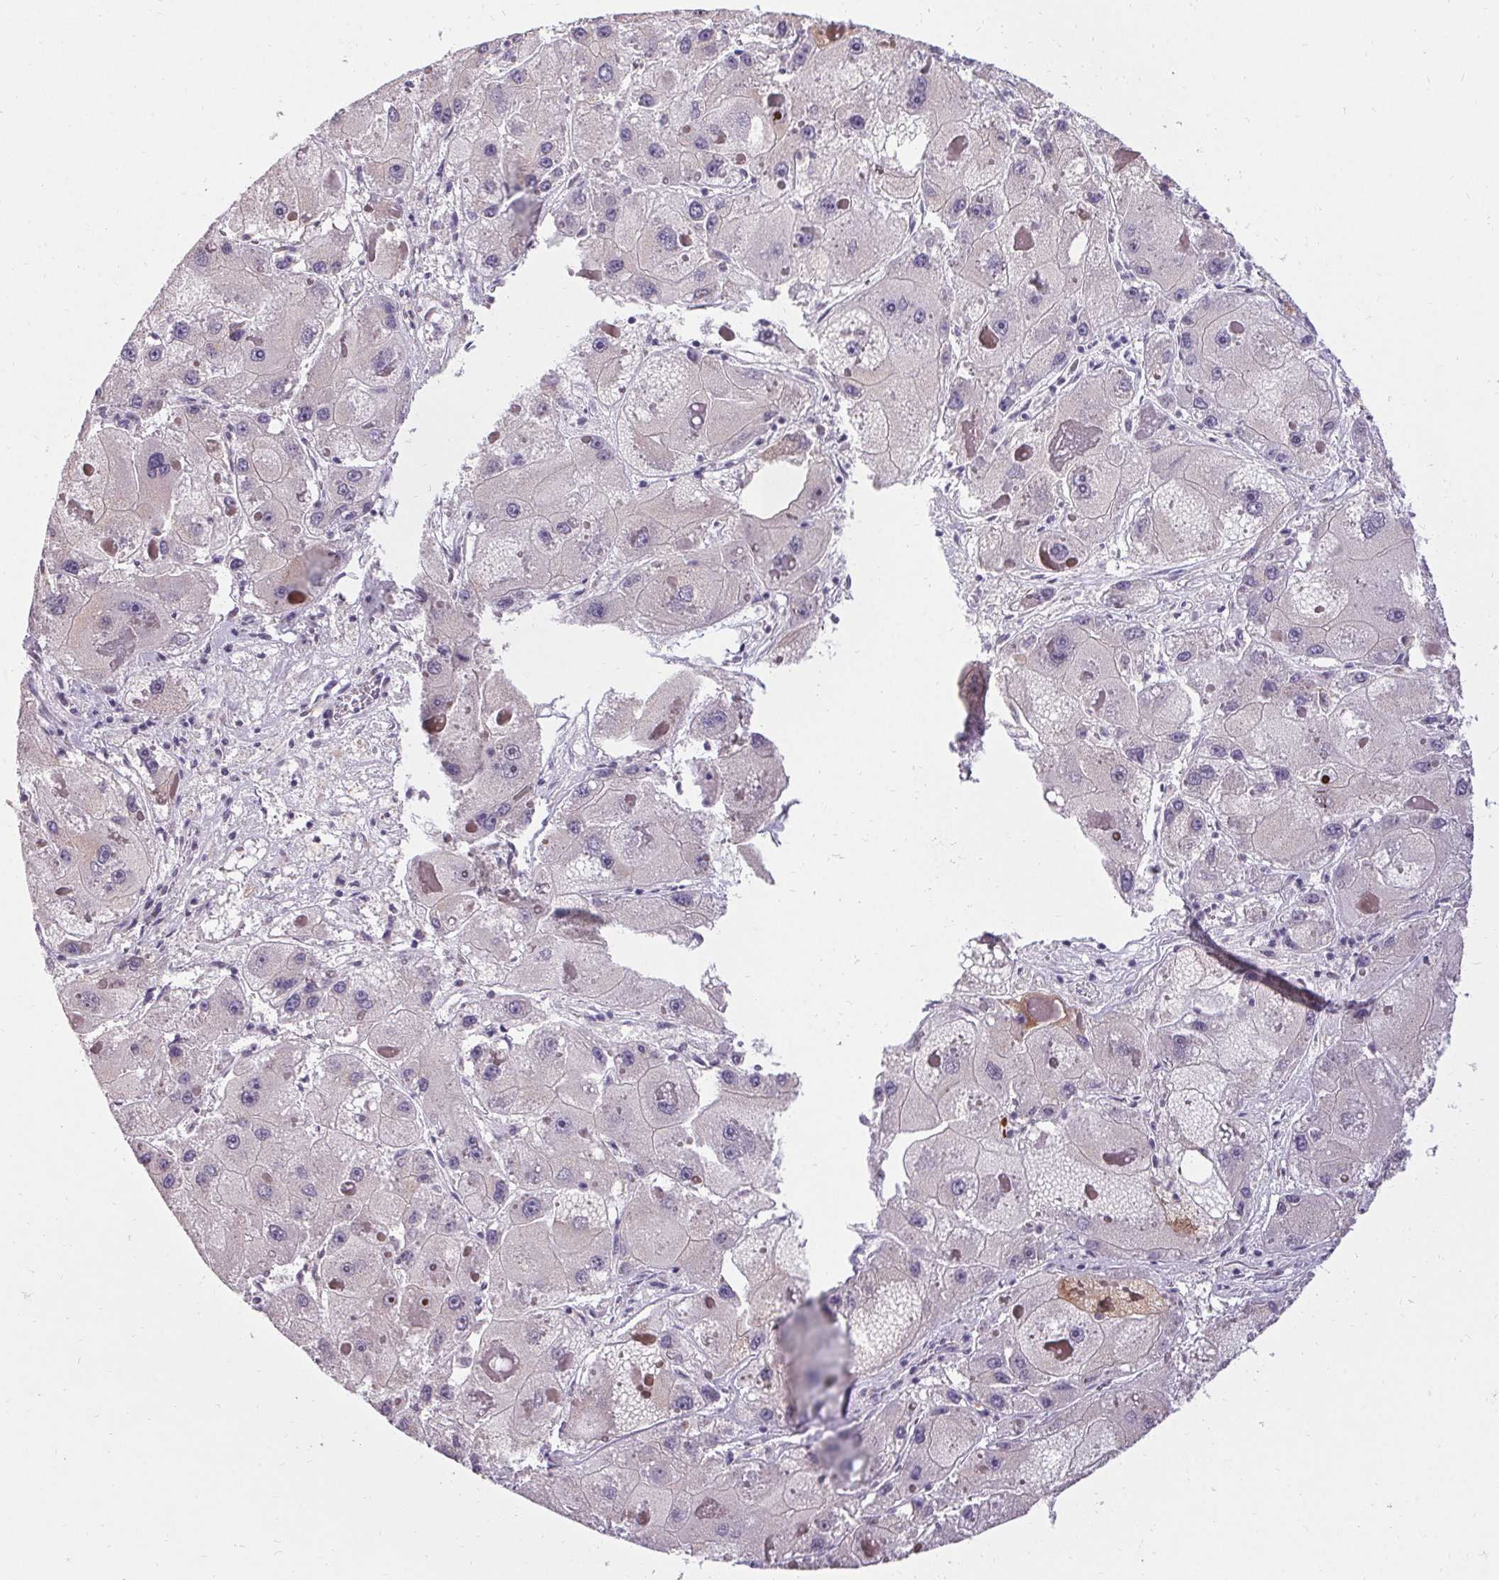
{"staining": {"intensity": "negative", "quantity": "none", "location": "none"}, "tissue": "liver cancer", "cell_type": "Tumor cells", "image_type": "cancer", "snomed": [{"axis": "morphology", "description": "Carcinoma, Hepatocellular, NOS"}, {"axis": "topography", "description": "Liver"}], "caption": "Immunohistochemical staining of human liver cancer shows no significant positivity in tumor cells. The staining is performed using DAB brown chromogen with nuclei counter-stained in using hematoxylin.", "gene": "HSD17B3", "patient": {"sex": "female", "age": 73}}